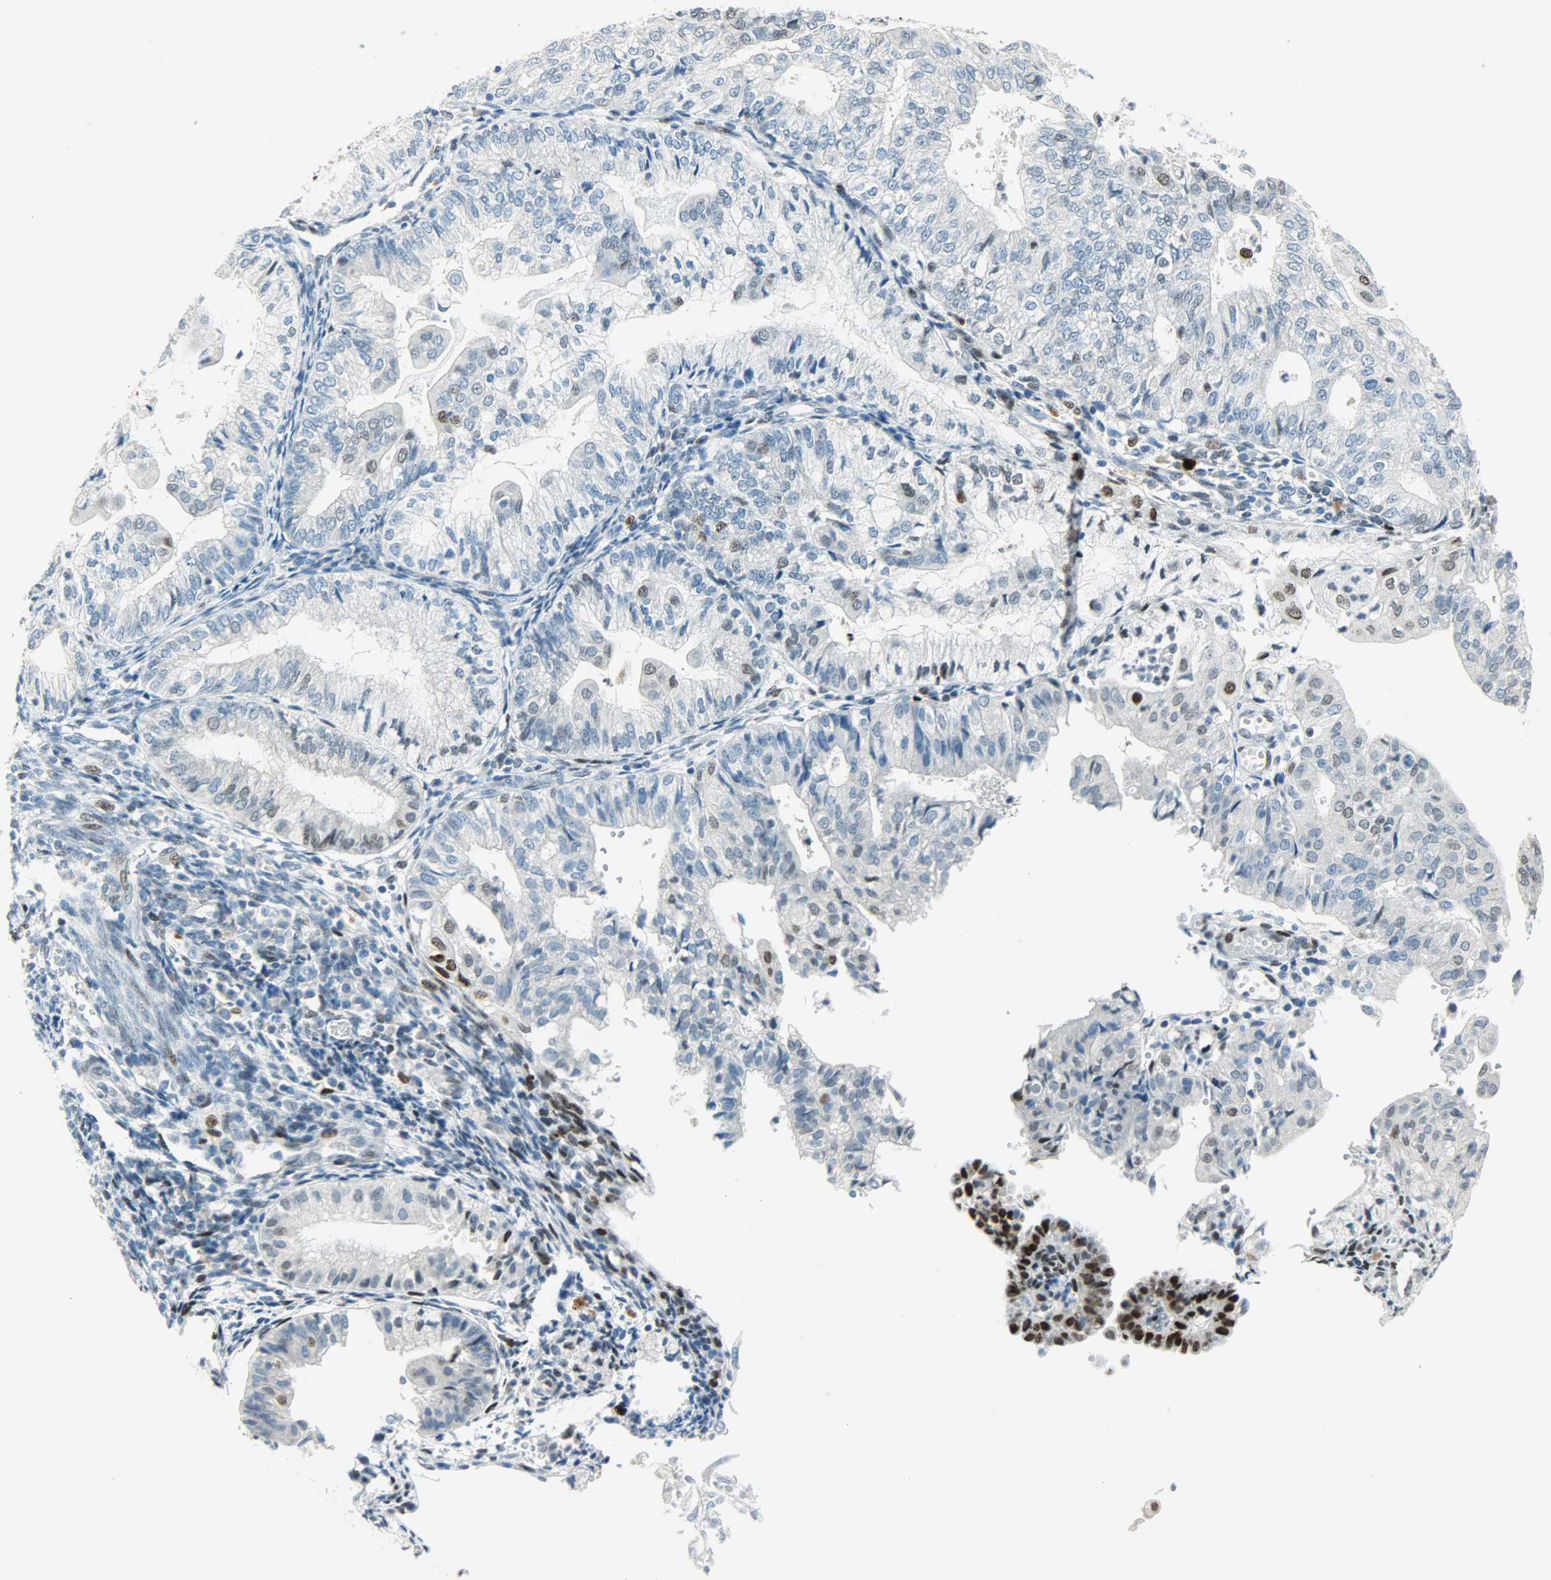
{"staining": {"intensity": "weak", "quantity": "<25%", "location": "nuclear"}, "tissue": "endometrial cancer", "cell_type": "Tumor cells", "image_type": "cancer", "snomed": [{"axis": "morphology", "description": "Adenocarcinoma, NOS"}, {"axis": "topography", "description": "Endometrium"}], "caption": "This is an IHC micrograph of human endometrial cancer (adenocarcinoma). There is no staining in tumor cells.", "gene": "JUNB", "patient": {"sex": "female", "age": 59}}